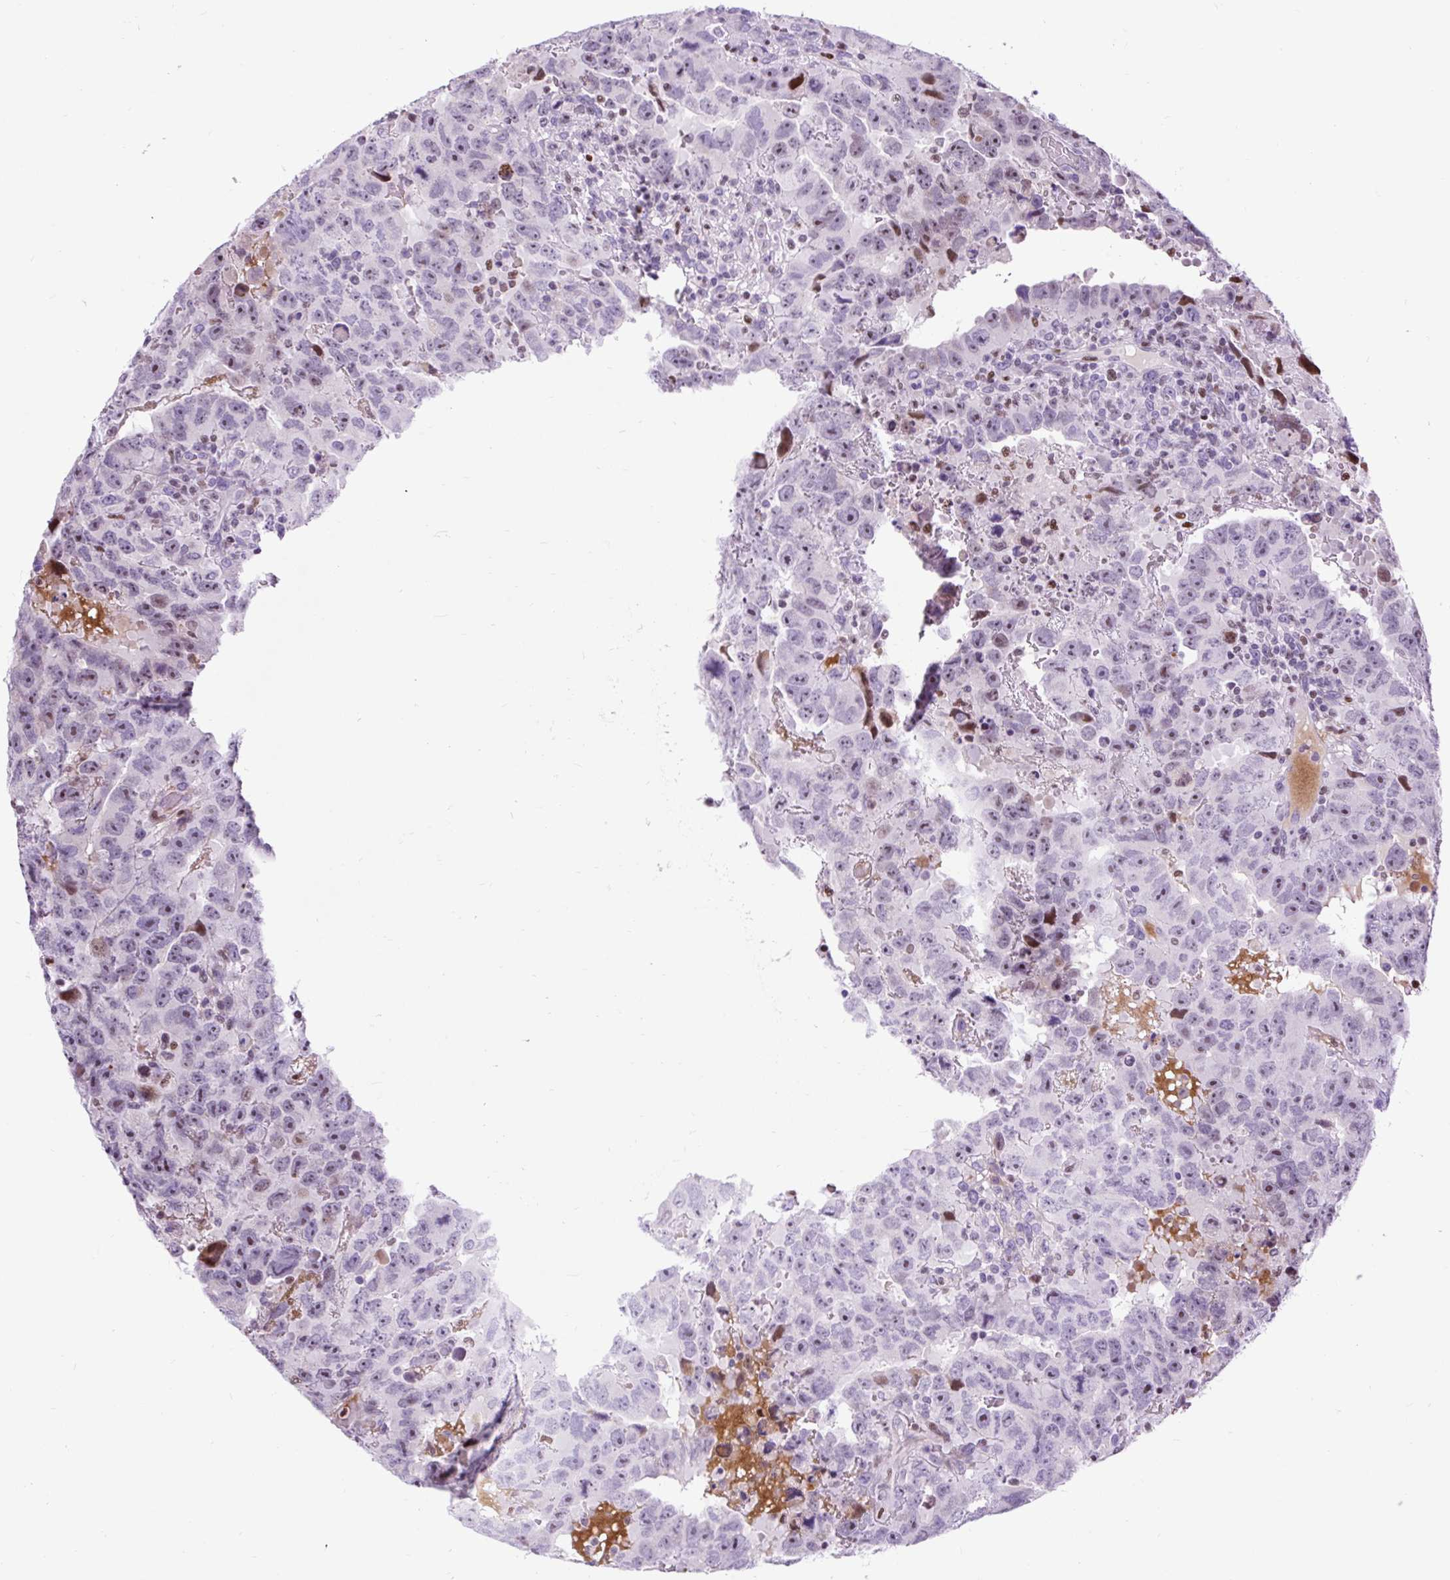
{"staining": {"intensity": "negative", "quantity": "none", "location": "none"}, "tissue": "testis cancer", "cell_type": "Tumor cells", "image_type": "cancer", "snomed": [{"axis": "morphology", "description": "Carcinoma, Embryonal, NOS"}, {"axis": "topography", "description": "Testis"}], "caption": "Image shows no protein staining in tumor cells of testis embryonal carcinoma tissue. (DAB IHC visualized using brightfield microscopy, high magnification).", "gene": "SPC24", "patient": {"sex": "male", "age": 24}}